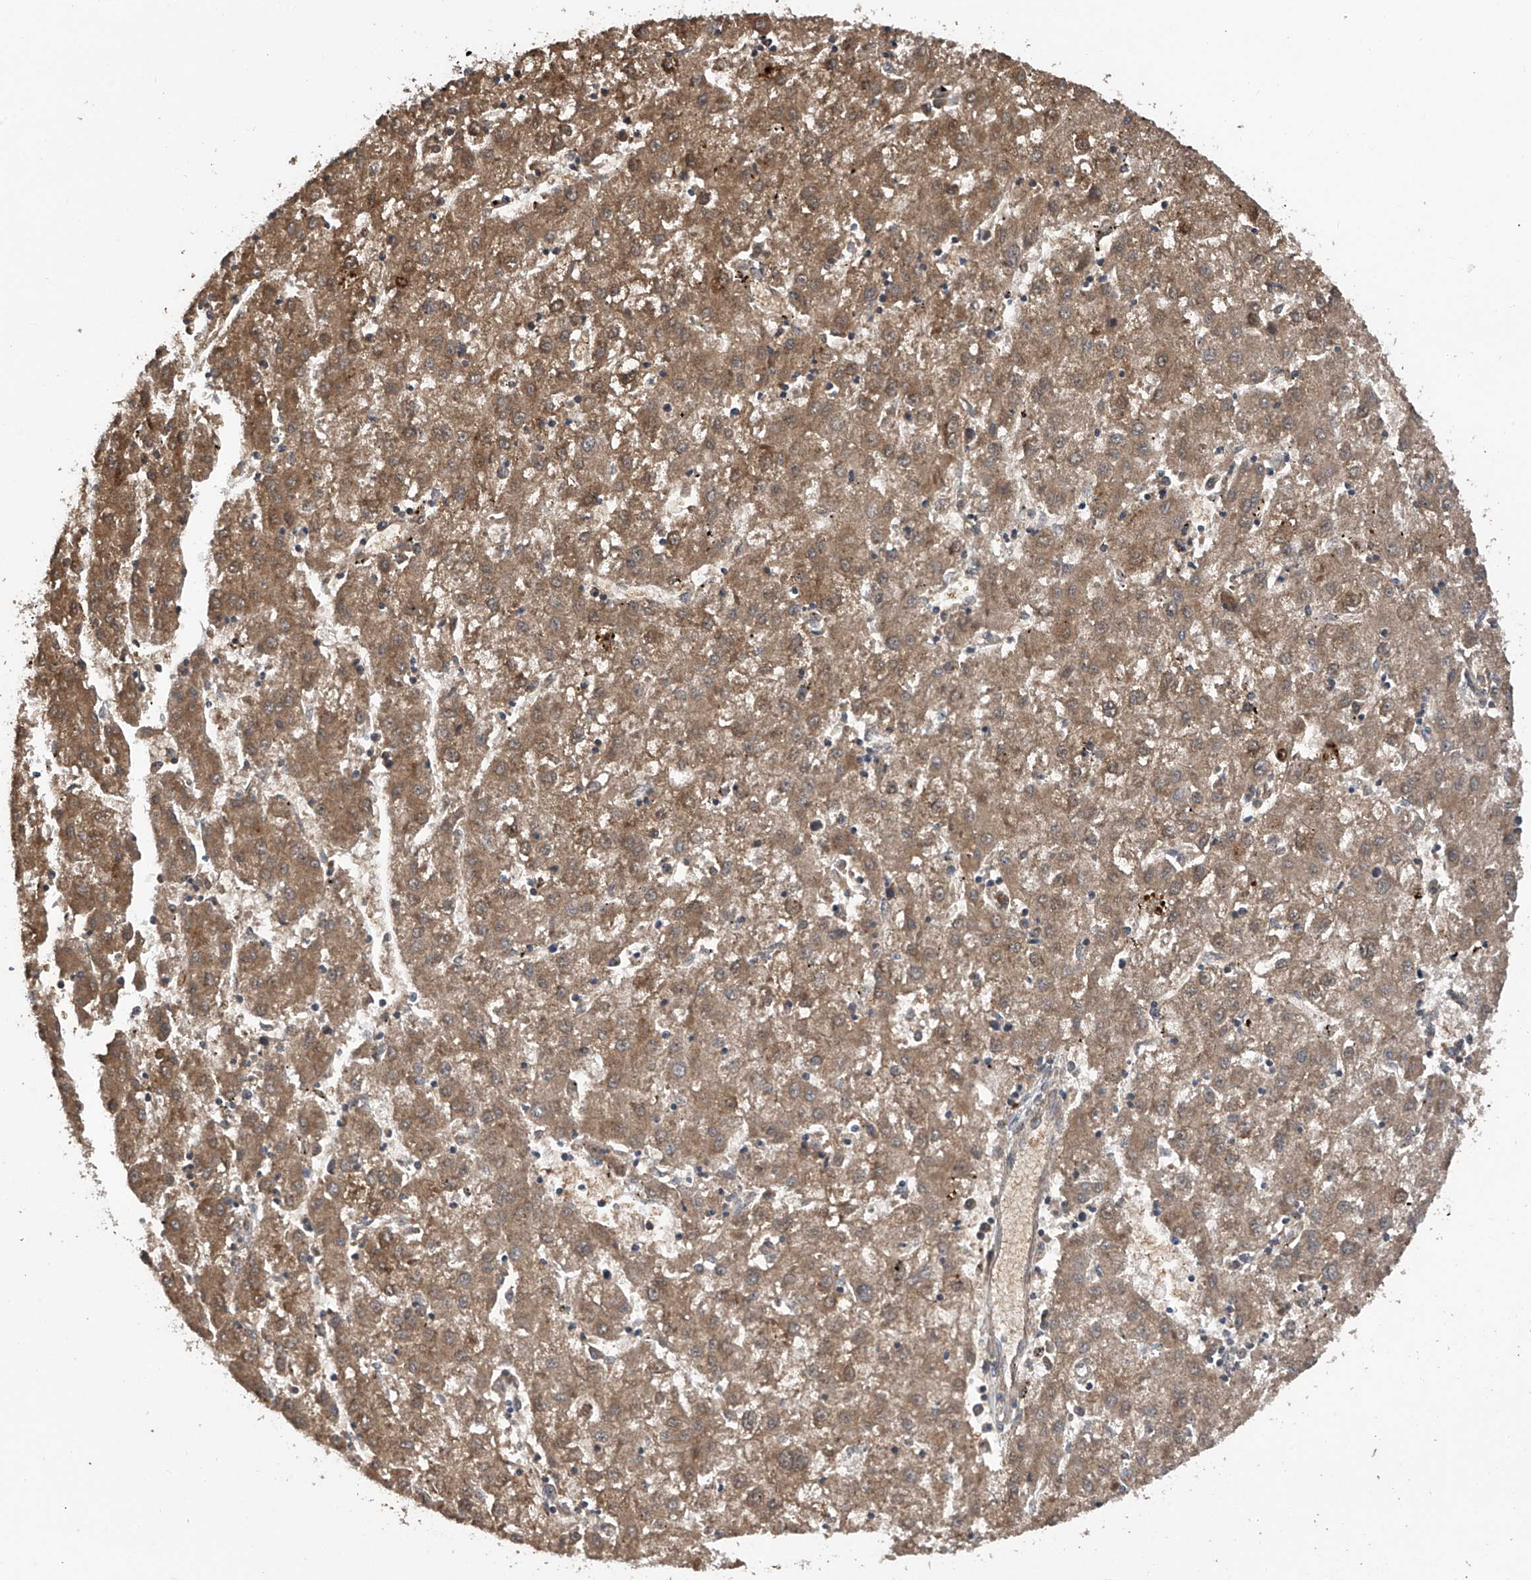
{"staining": {"intensity": "moderate", "quantity": ">75%", "location": "cytoplasmic/membranous"}, "tissue": "liver cancer", "cell_type": "Tumor cells", "image_type": "cancer", "snomed": [{"axis": "morphology", "description": "Carcinoma, Hepatocellular, NOS"}, {"axis": "topography", "description": "Liver"}], "caption": "Hepatocellular carcinoma (liver) stained with IHC reveals moderate cytoplasmic/membranous positivity in approximately >75% of tumor cells. (Stains: DAB in brown, nuclei in blue, Microscopy: brightfield microscopy at high magnification).", "gene": "COMMD1", "patient": {"sex": "male", "age": 72}}